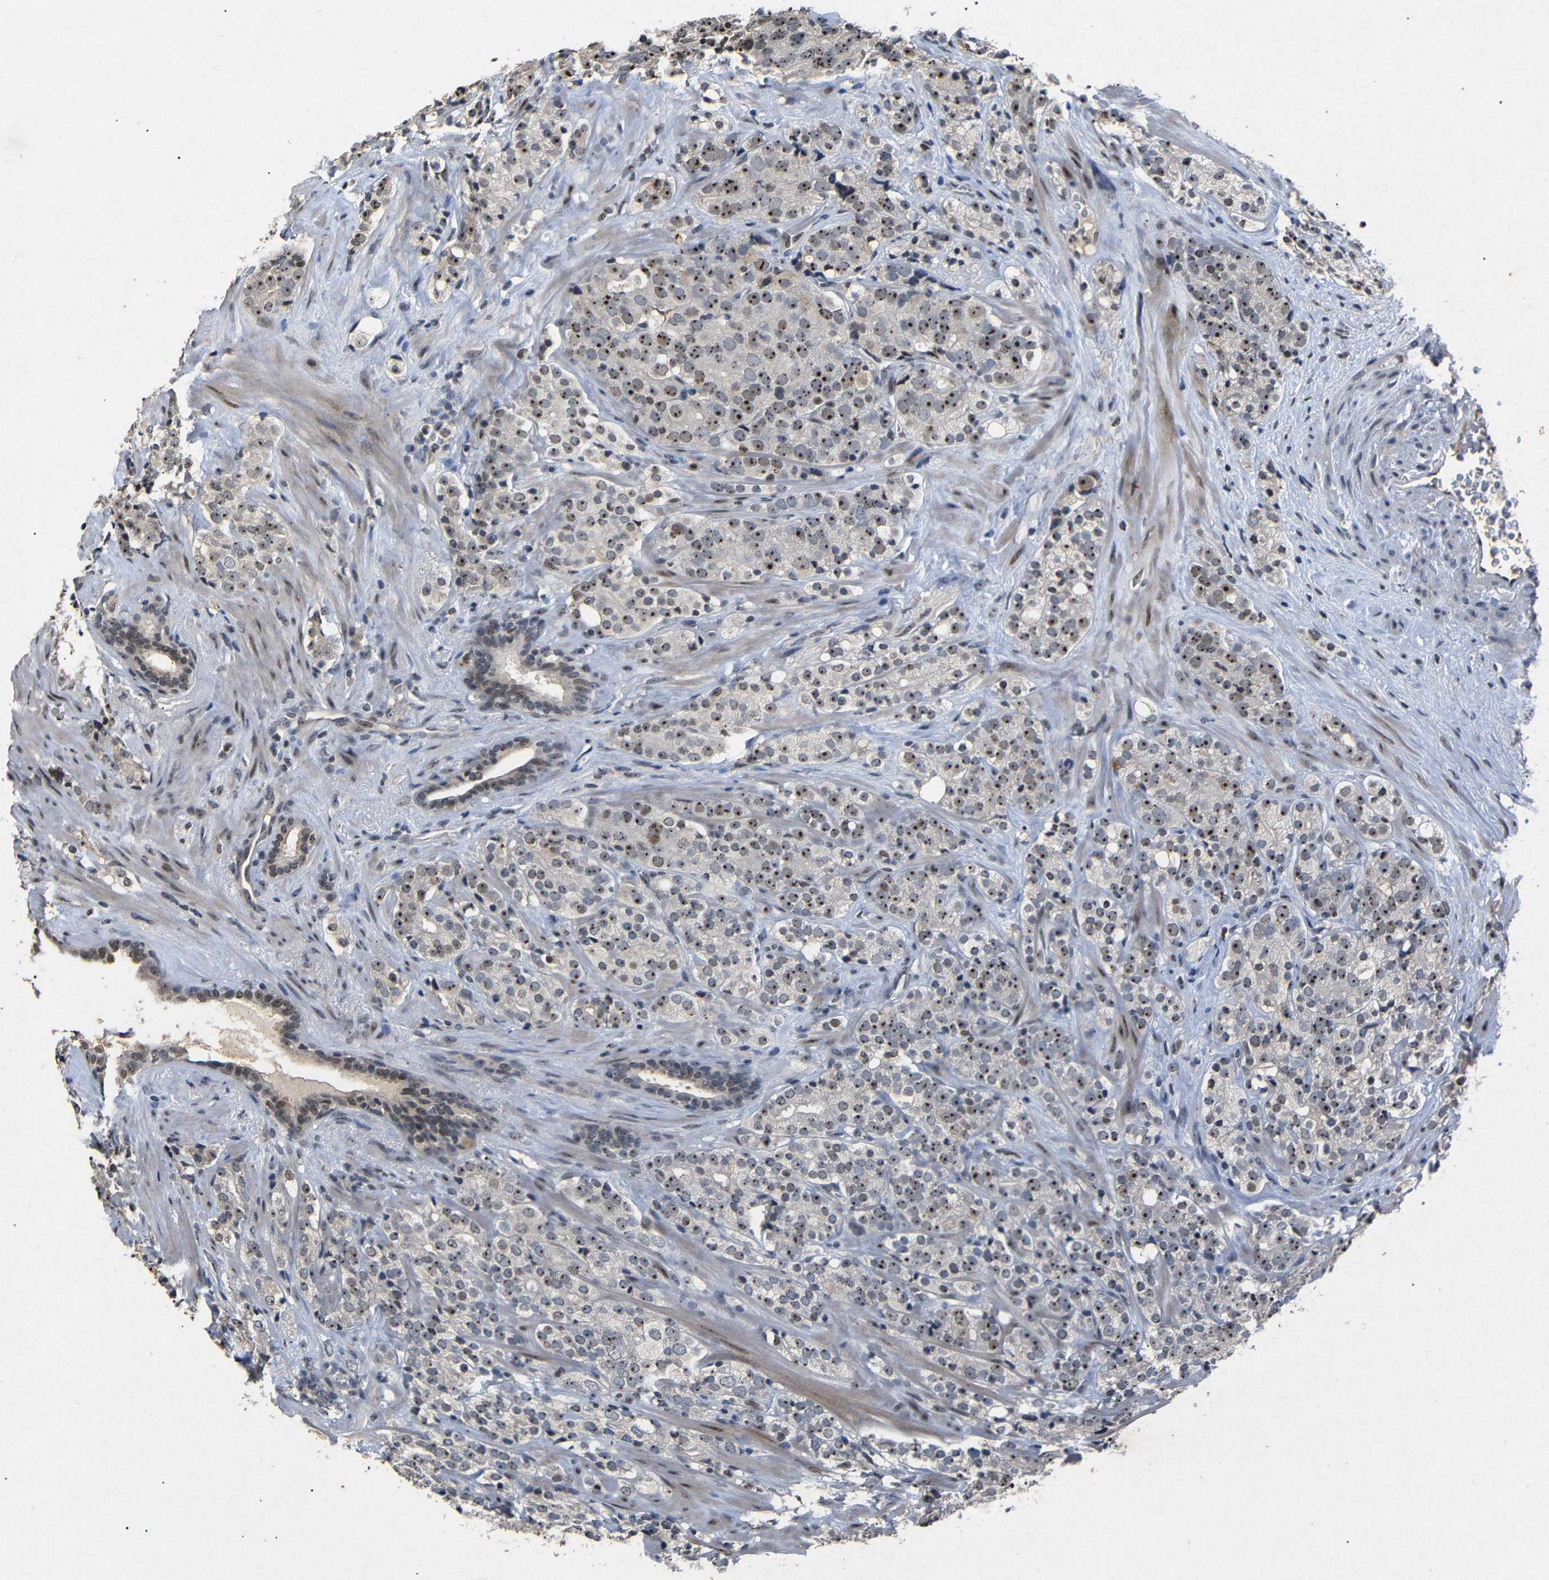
{"staining": {"intensity": "moderate", "quantity": ">75%", "location": "nuclear"}, "tissue": "prostate cancer", "cell_type": "Tumor cells", "image_type": "cancer", "snomed": [{"axis": "morphology", "description": "Adenocarcinoma, High grade"}, {"axis": "topography", "description": "Prostate"}], "caption": "Prostate cancer (high-grade adenocarcinoma) stained with a brown dye reveals moderate nuclear positive positivity in about >75% of tumor cells.", "gene": "PARN", "patient": {"sex": "male", "age": 71}}